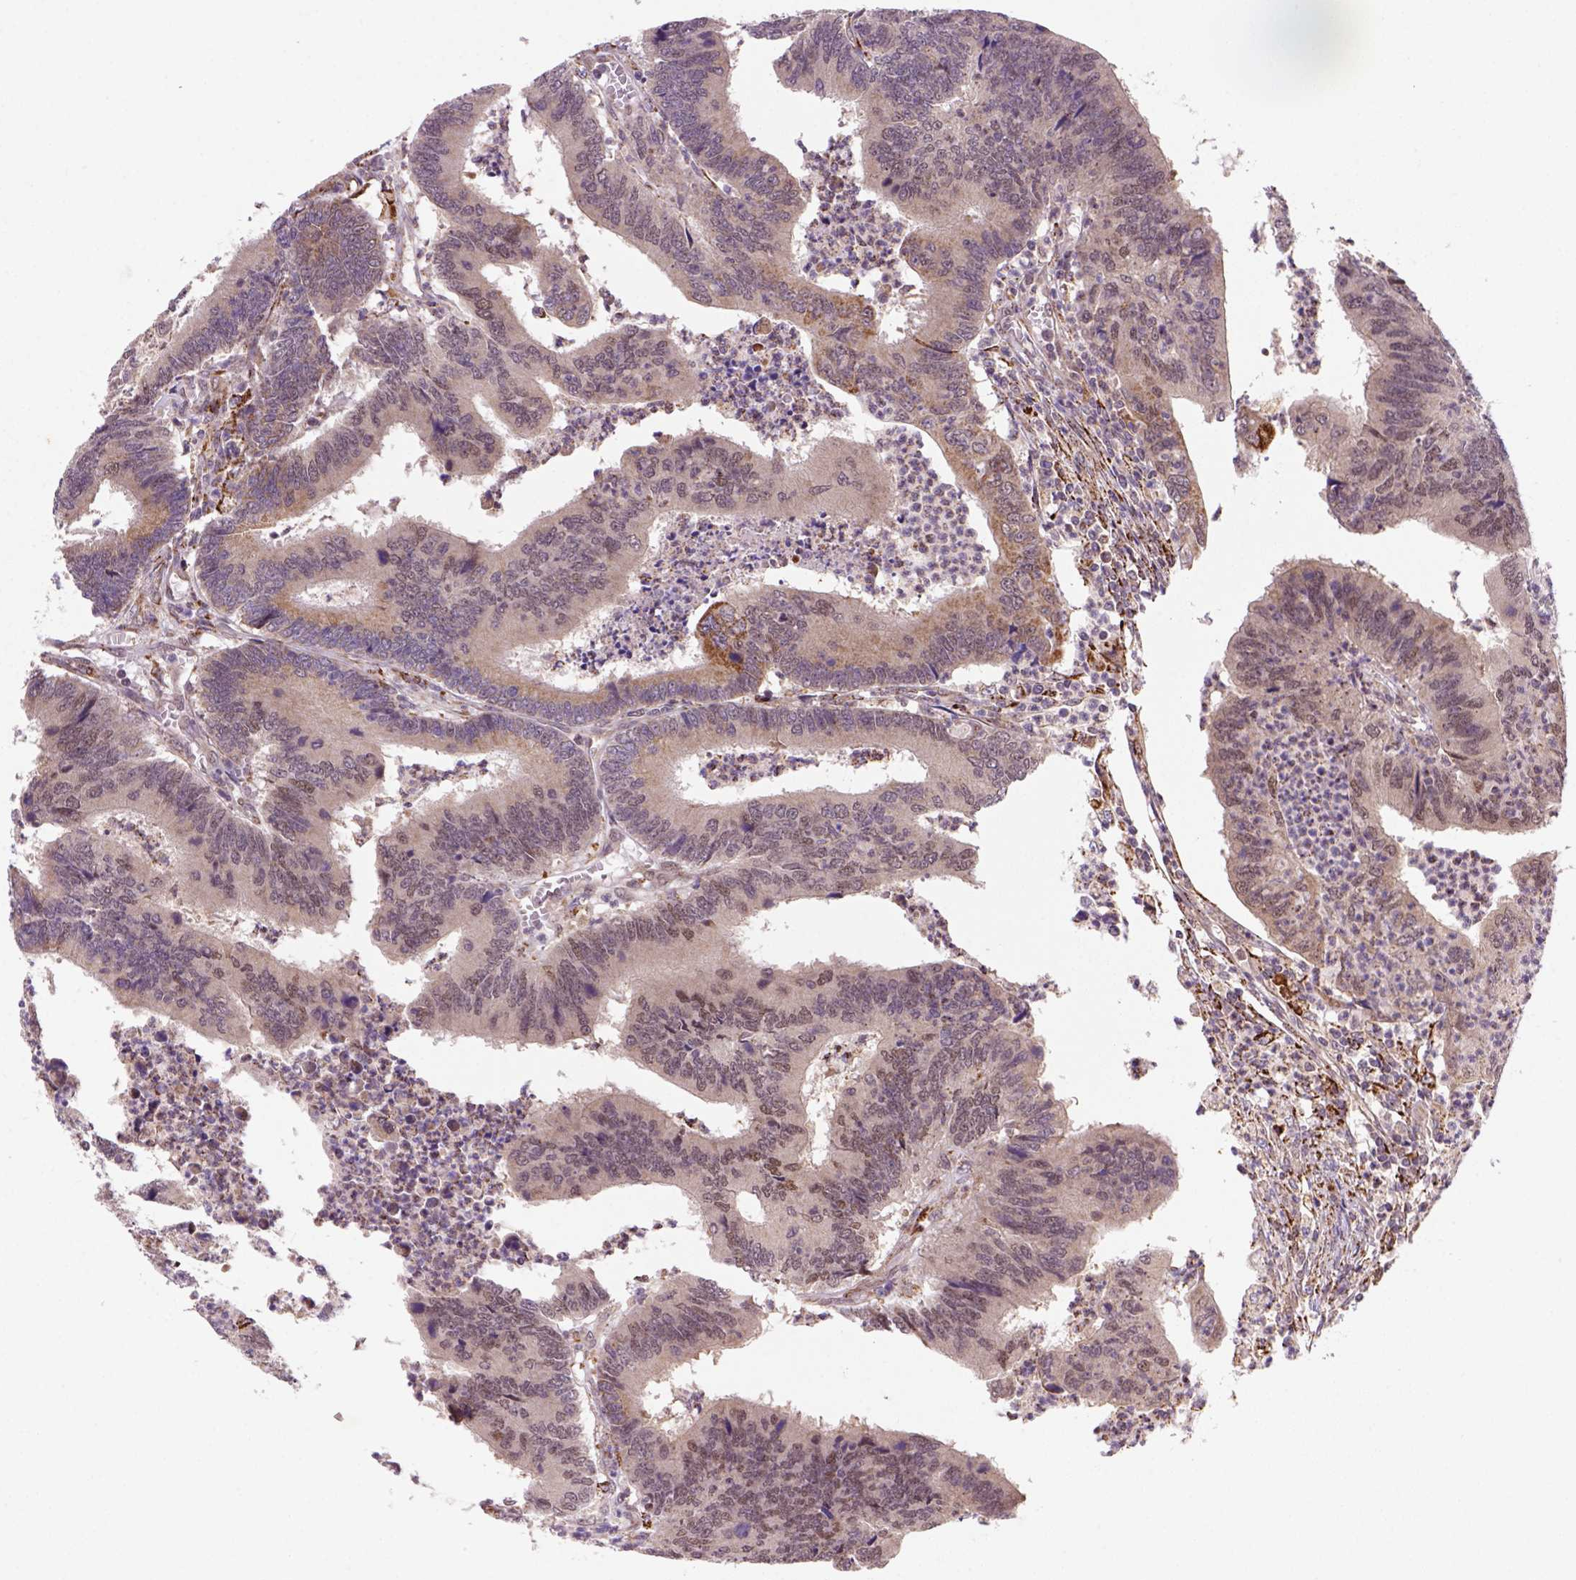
{"staining": {"intensity": "moderate", "quantity": "25%-75%", "location": "cytoplasmic/membranous"}, "tissue": "colorectal cancer", "cell_type": "Tumor cells", "image_type": "cancer", "snomed": [{"axis": "morphology", "description": "Adenocarcinoma, NOS"}, {"axis": "topography", "description": "Colon"}], "caption": "DAB immunohistochemical staining of colorectal adenocarcinoma demonstrates moderate cytoplasmic/membranous protein expression in approximately 25%-75% of tumor cells.", "gene": "FZD7", "patient": {"sex": "female", "age": 67}}